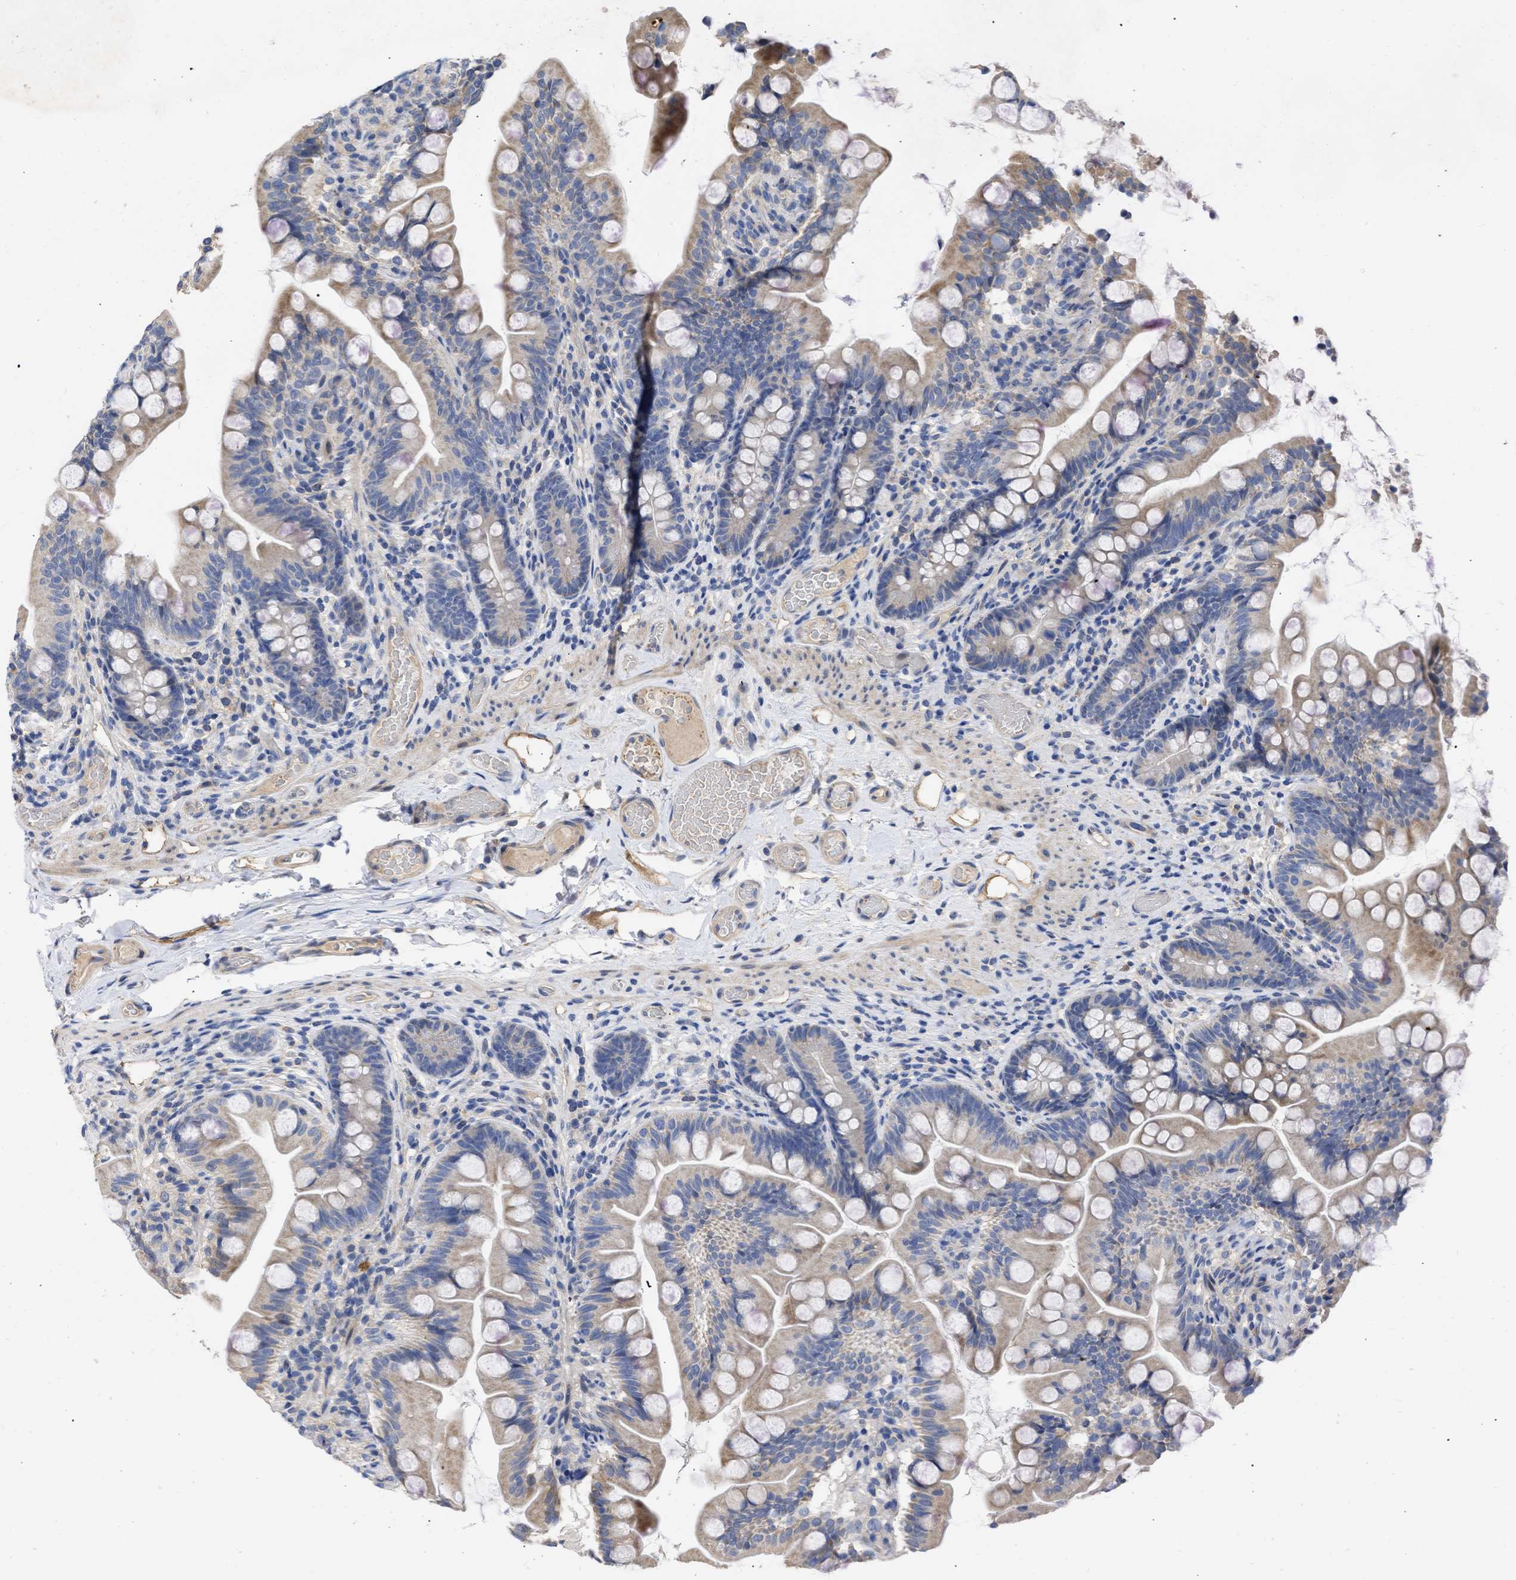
{"staining": {"intensity": "moderate", "quantity": "25%-75%", "location": "cytoplasmic/membranous"}, "tissue": "small intestine", "cell_type": "Glandular cells", "image_type": "normal", "snomed": [{"axis": "morphology", "description": "Normal tissue, NOS"}, {"axis": "topography", "description": "Small intestine"}], "caption": "A micrograph of human small intestine stained for a protein reveals moderate cytoplasmic/membranous brown staining in glandular cells. (brown staining indicates protein expression, while blue staining denotes nuclei).", "gene": "ARHGEF4", "patient": {"sex": "female", "age": 56}}